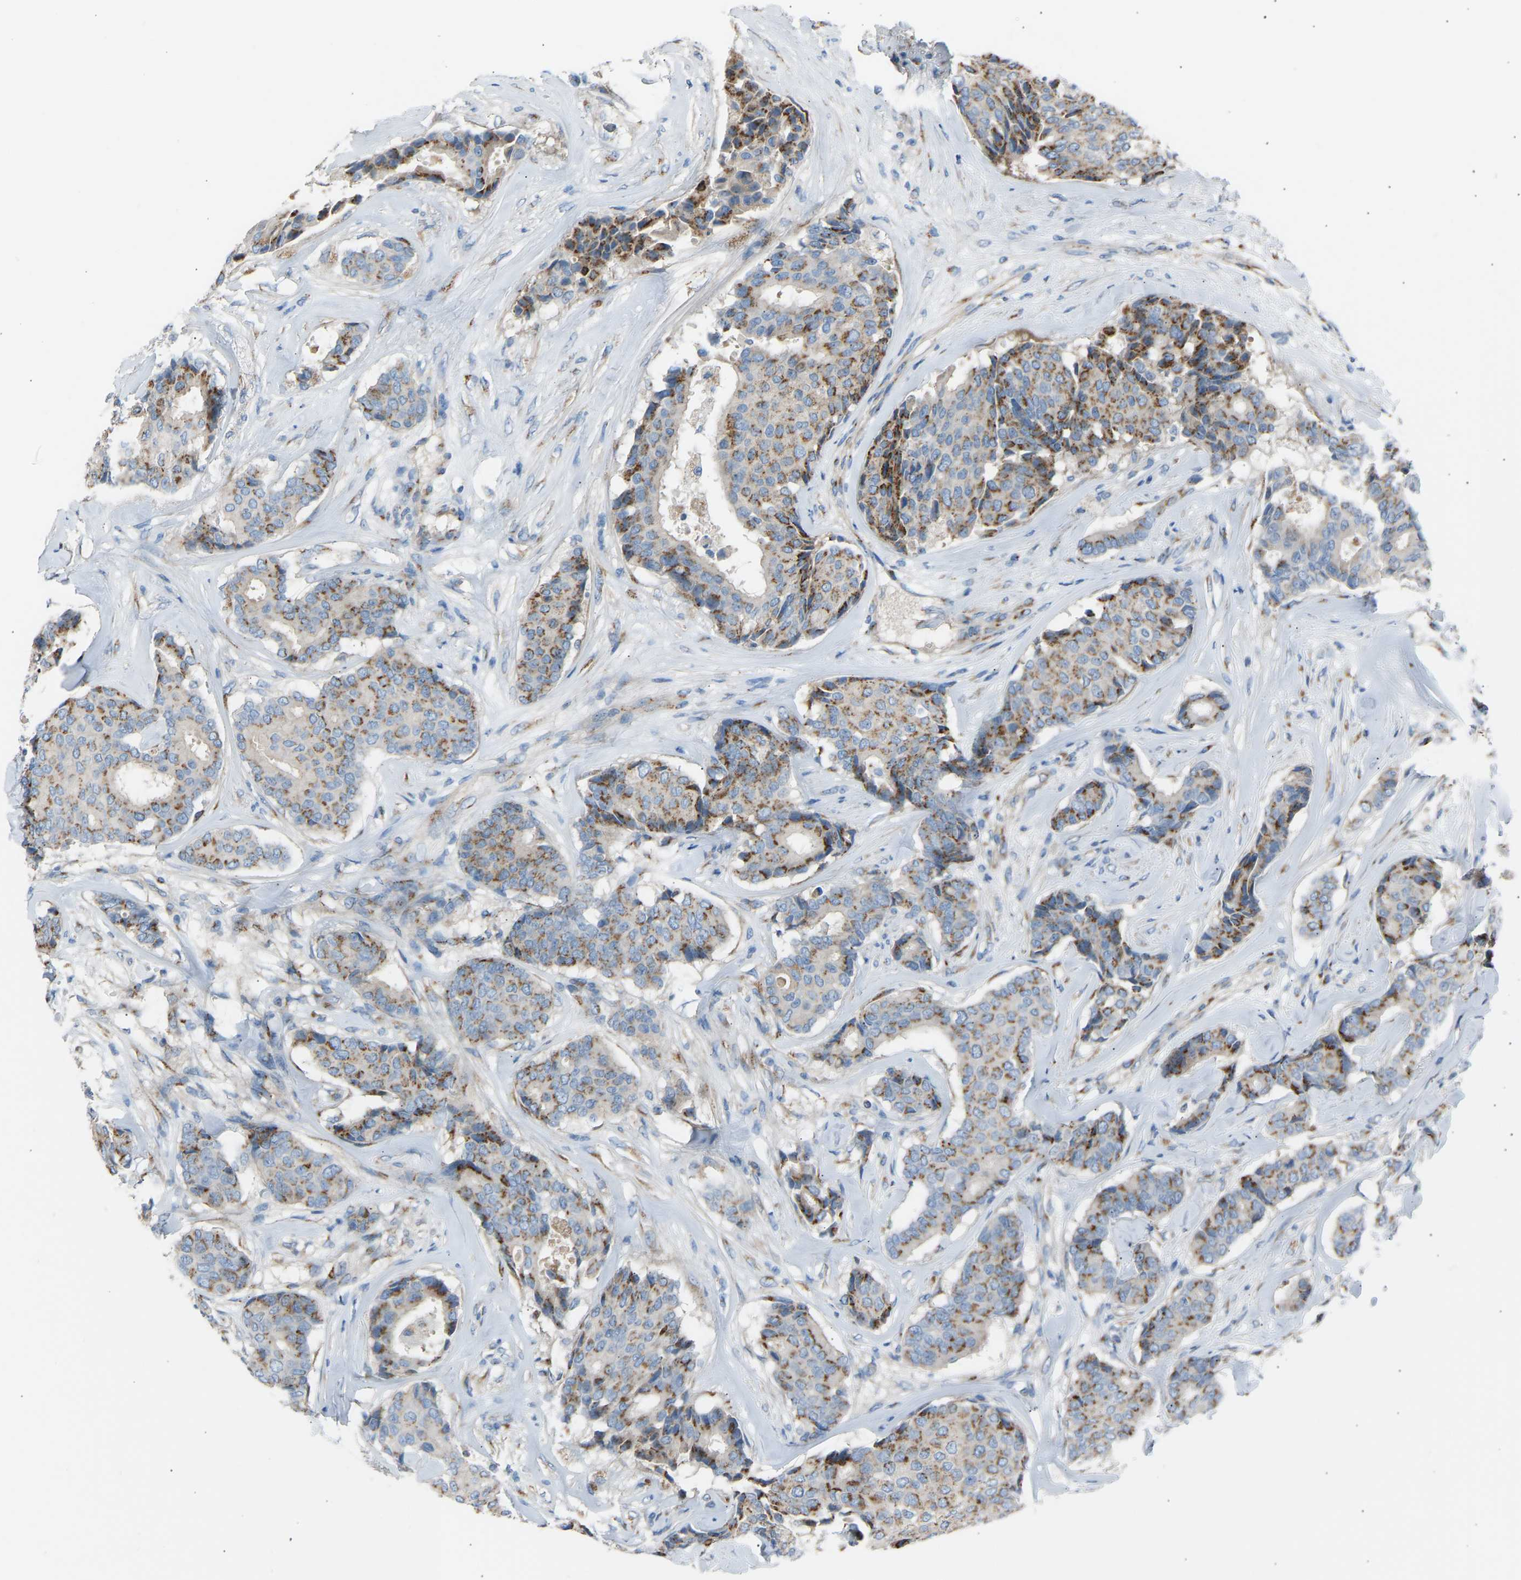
{"staining": {"intensity": "moderate", "quantity": ">75%", "location": "cytoplasmic/membranous"}, "tissue": "breast cancer", "cell_type": "Tumor cells", "image_type": "cancer", "snomed": [{"axis": "morphology", "description": "Duct carcinoma"}, {"axis": "topography", "description": "Breast"}], "caption": "A brown stain shows moderate cytoplasmic/membranous positivity of a protein in human intraductal carcinoma (breast) tumor cells.", "gene": "CYREN", "patient": {"sex": "female", "age": 75}}